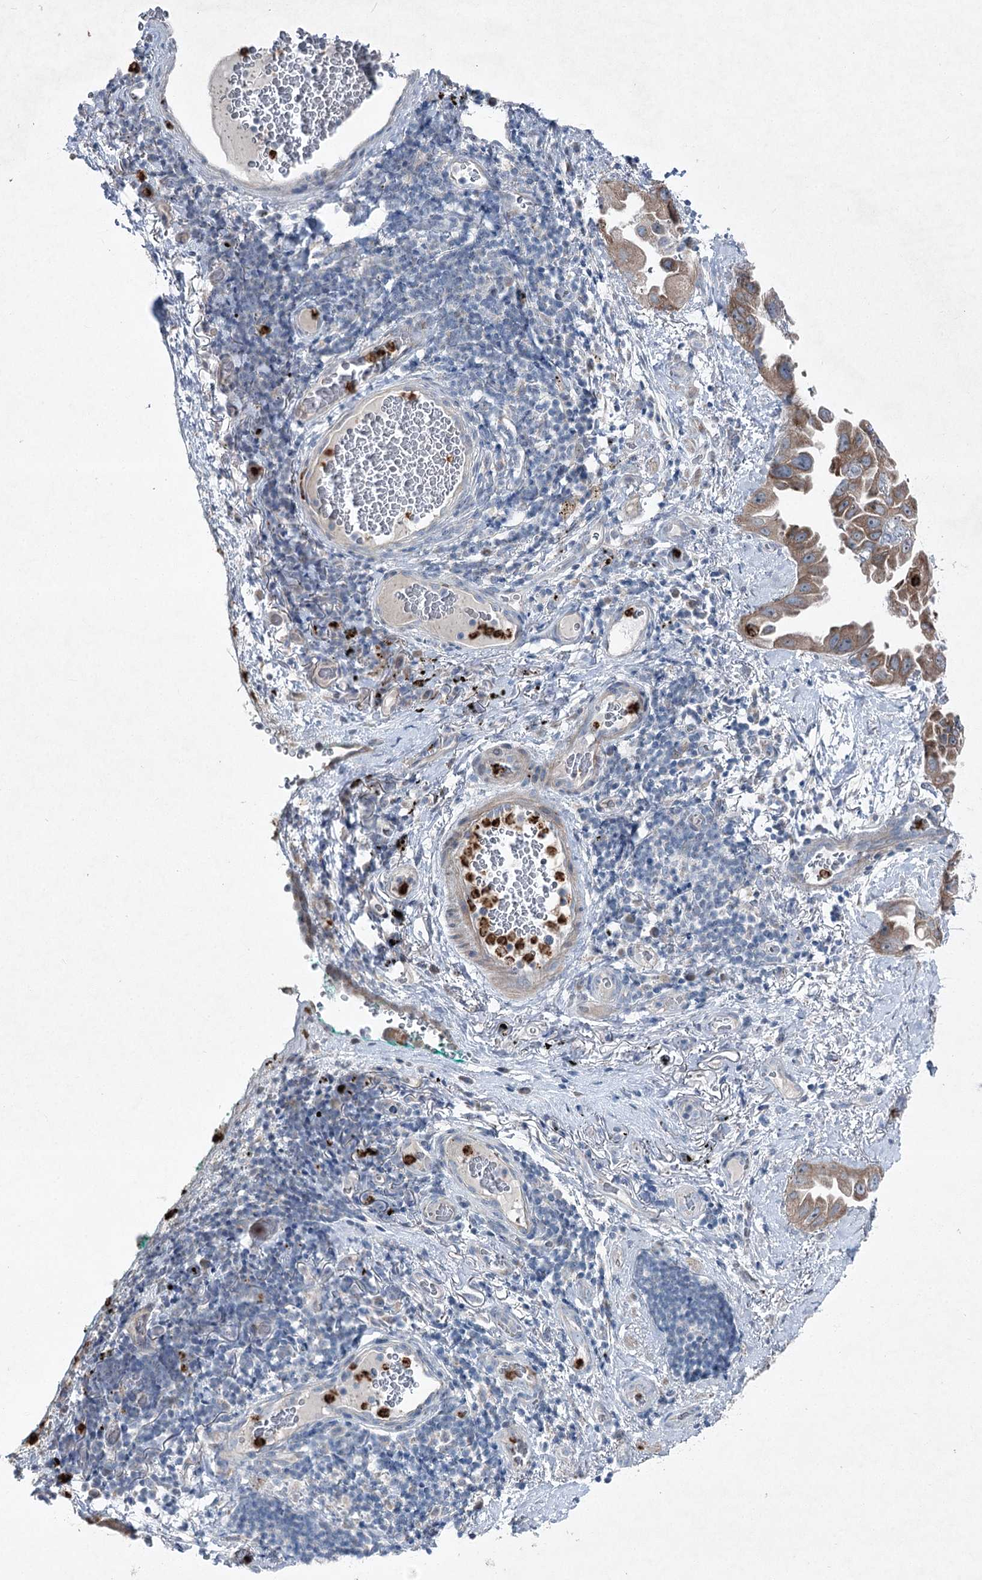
{"staining": {"intensity": "moderate", "quantity": "25%-75%", "location": "cytoplasmic/membranous"}, "tissue": "lung cancer", "cell_type": "Tumor cells", "image_type": "cancer", "snomed": [{"axis": "morphology", "description": "Adenocarcinoma, NOS"}, {"axis": "topography", "description": "Lung"}], "caption": "The photomicrograph shows staining of lung adenocarcinoma, revealing moderate cytoplasmic/membranous protein expression (brown color) within tumor cells.", "gene": "PLA2G12A", "patient": {"sex": "female", "age": 67}}